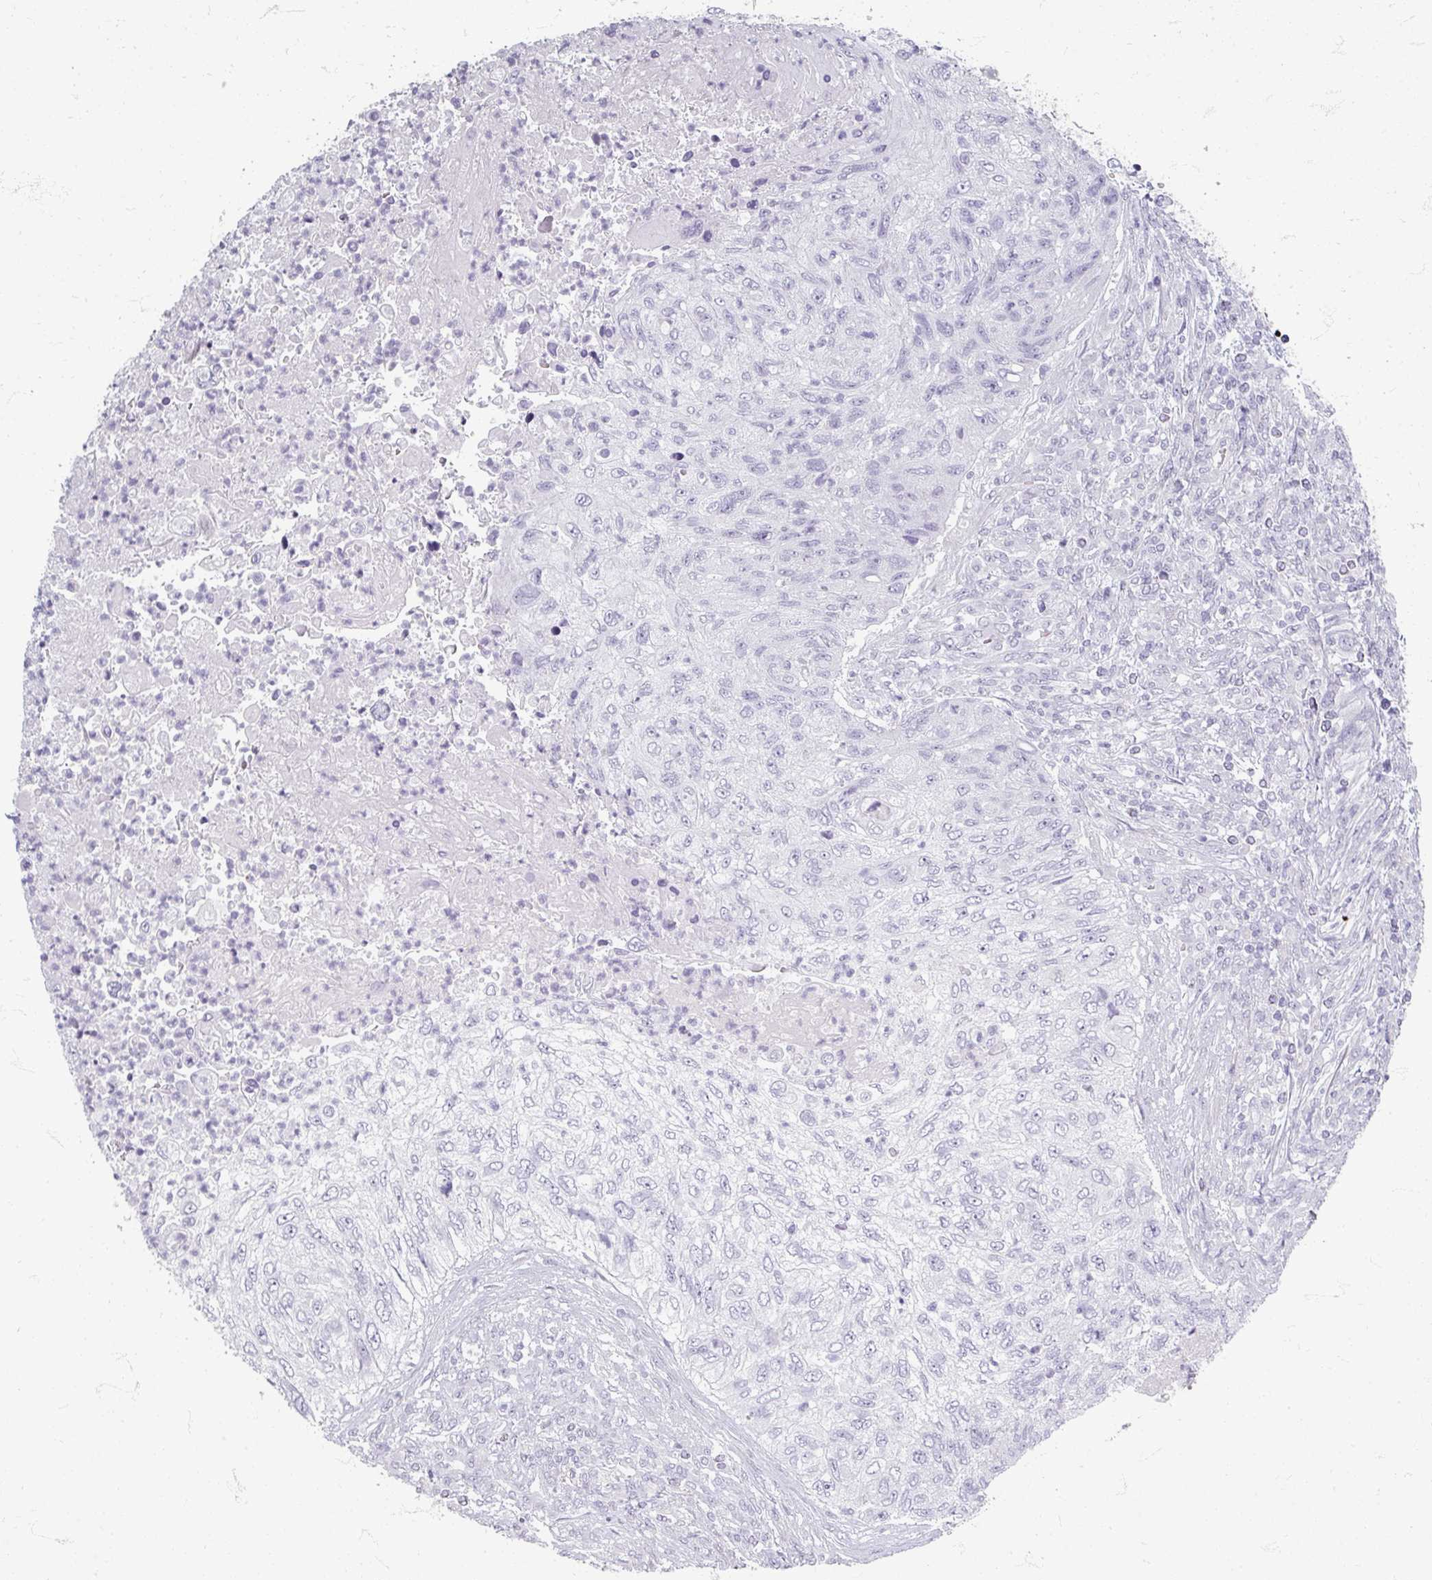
{"staining": {"intensity": "negative", "quantity": "none", "location": "none"}, "tissue": "urothelial cancer", "cell_type": "Tumor cells", "image_type": "cancer", "snomed": [{"axis": "morphology", "description": "Urothelial carcinoma, High grade"}, {"axis": "topography", "description": "Urinary bladder"}], "caption": "Immunohistochemistry of human urothelial cancer demonstrates no expression in tumor cells. Nuclei are stained in blue.", "gene": "ZNF878", "patient": {"sex": "female", "age": 60}}